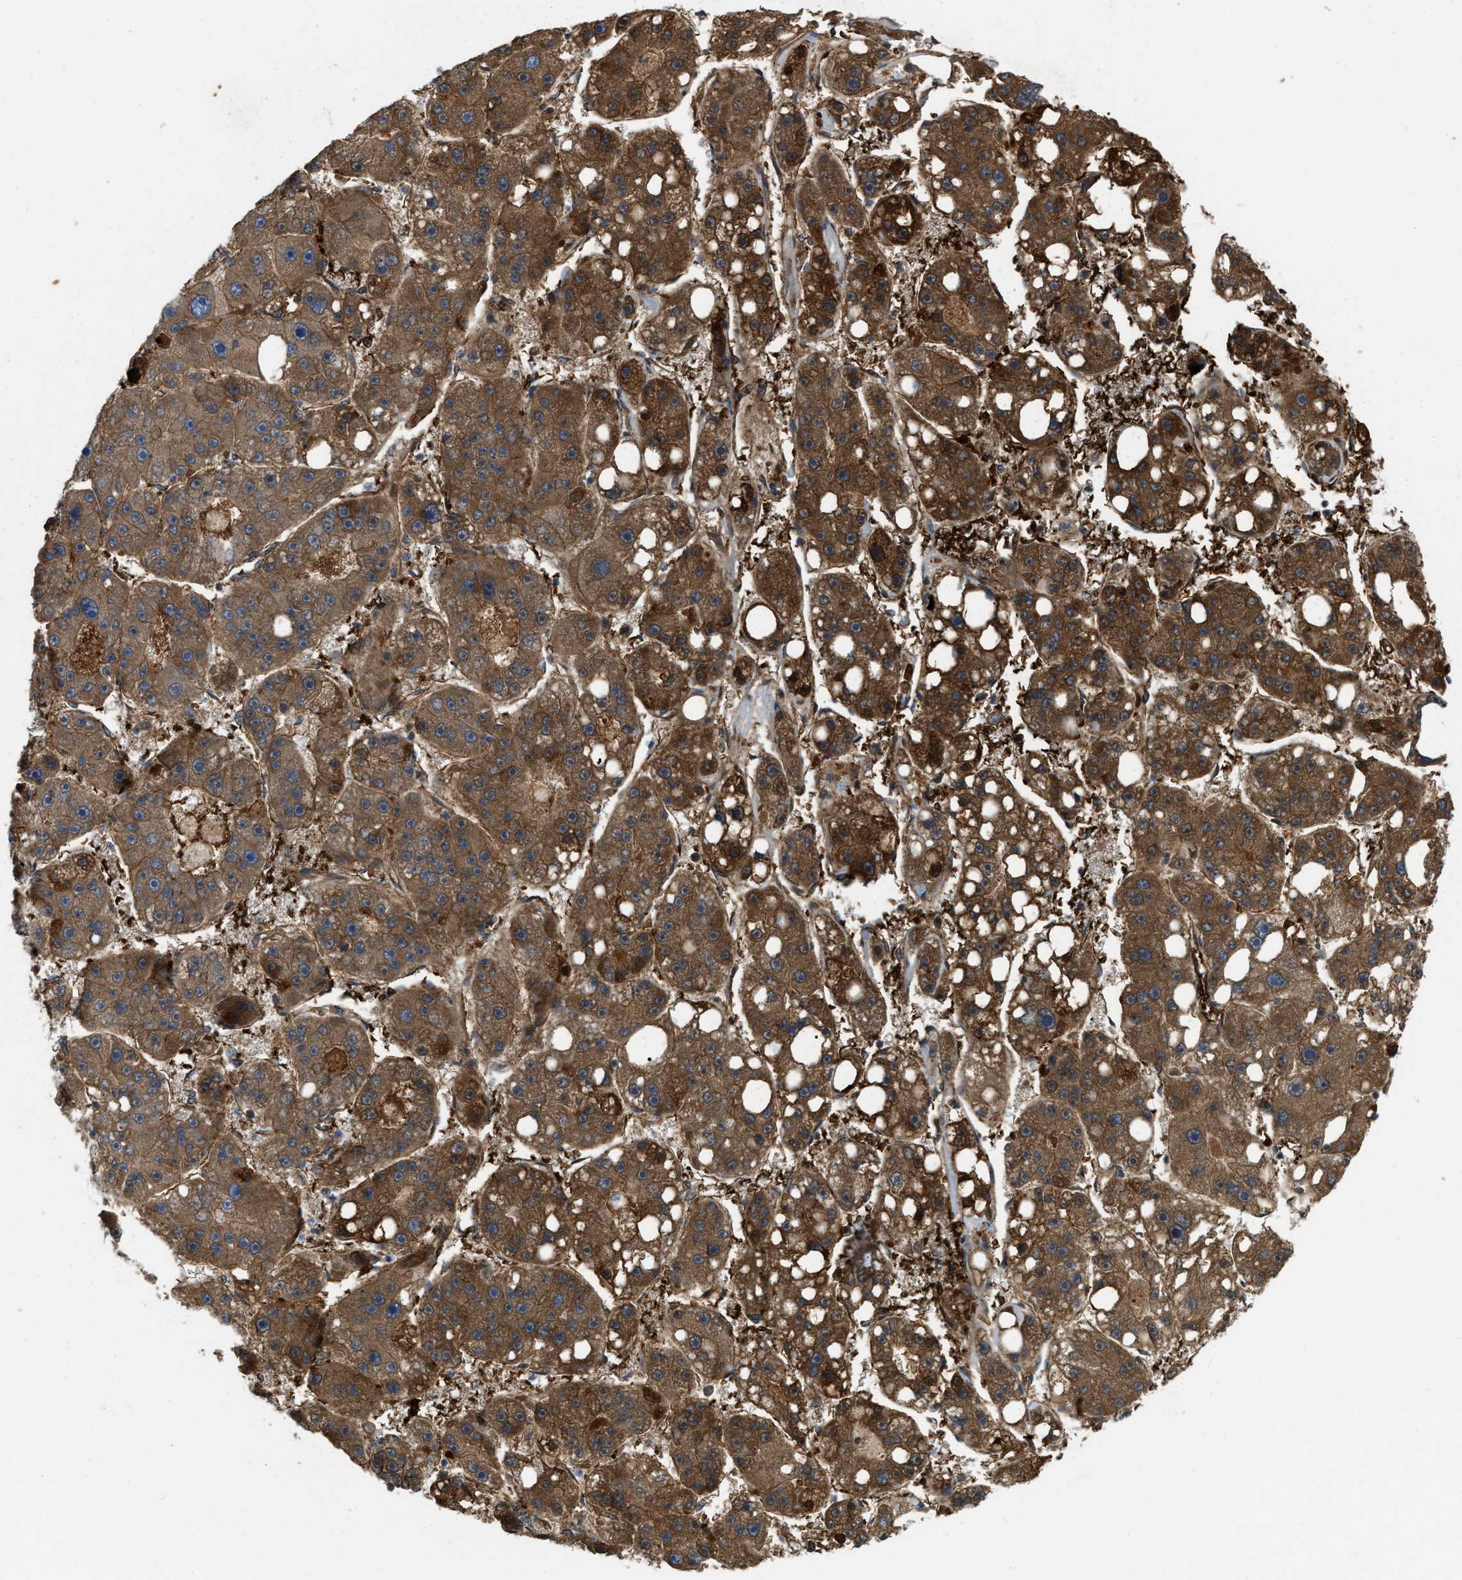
{"staining": {"intensity": "moderate", "quantity": ">75%", "location": "cytoplasmic/membranous"}, "tissue": "liver cancer", "cell_type": "Tumor cells", "image_type": "cancer", "snomed": [{"axis": "morphology", "description": "Carcinoma, Hepatocellular, NOS"}, {"axis": "topography", "description": "Liver"}], "caption": "The micrograph demonstrates a brown stain indicating the presence of a protein in the cytoplasmic/membranous of tumor cells in liver cancer.", "gene": "ERC1", "patient": {"sex": "female", "age": 61}}